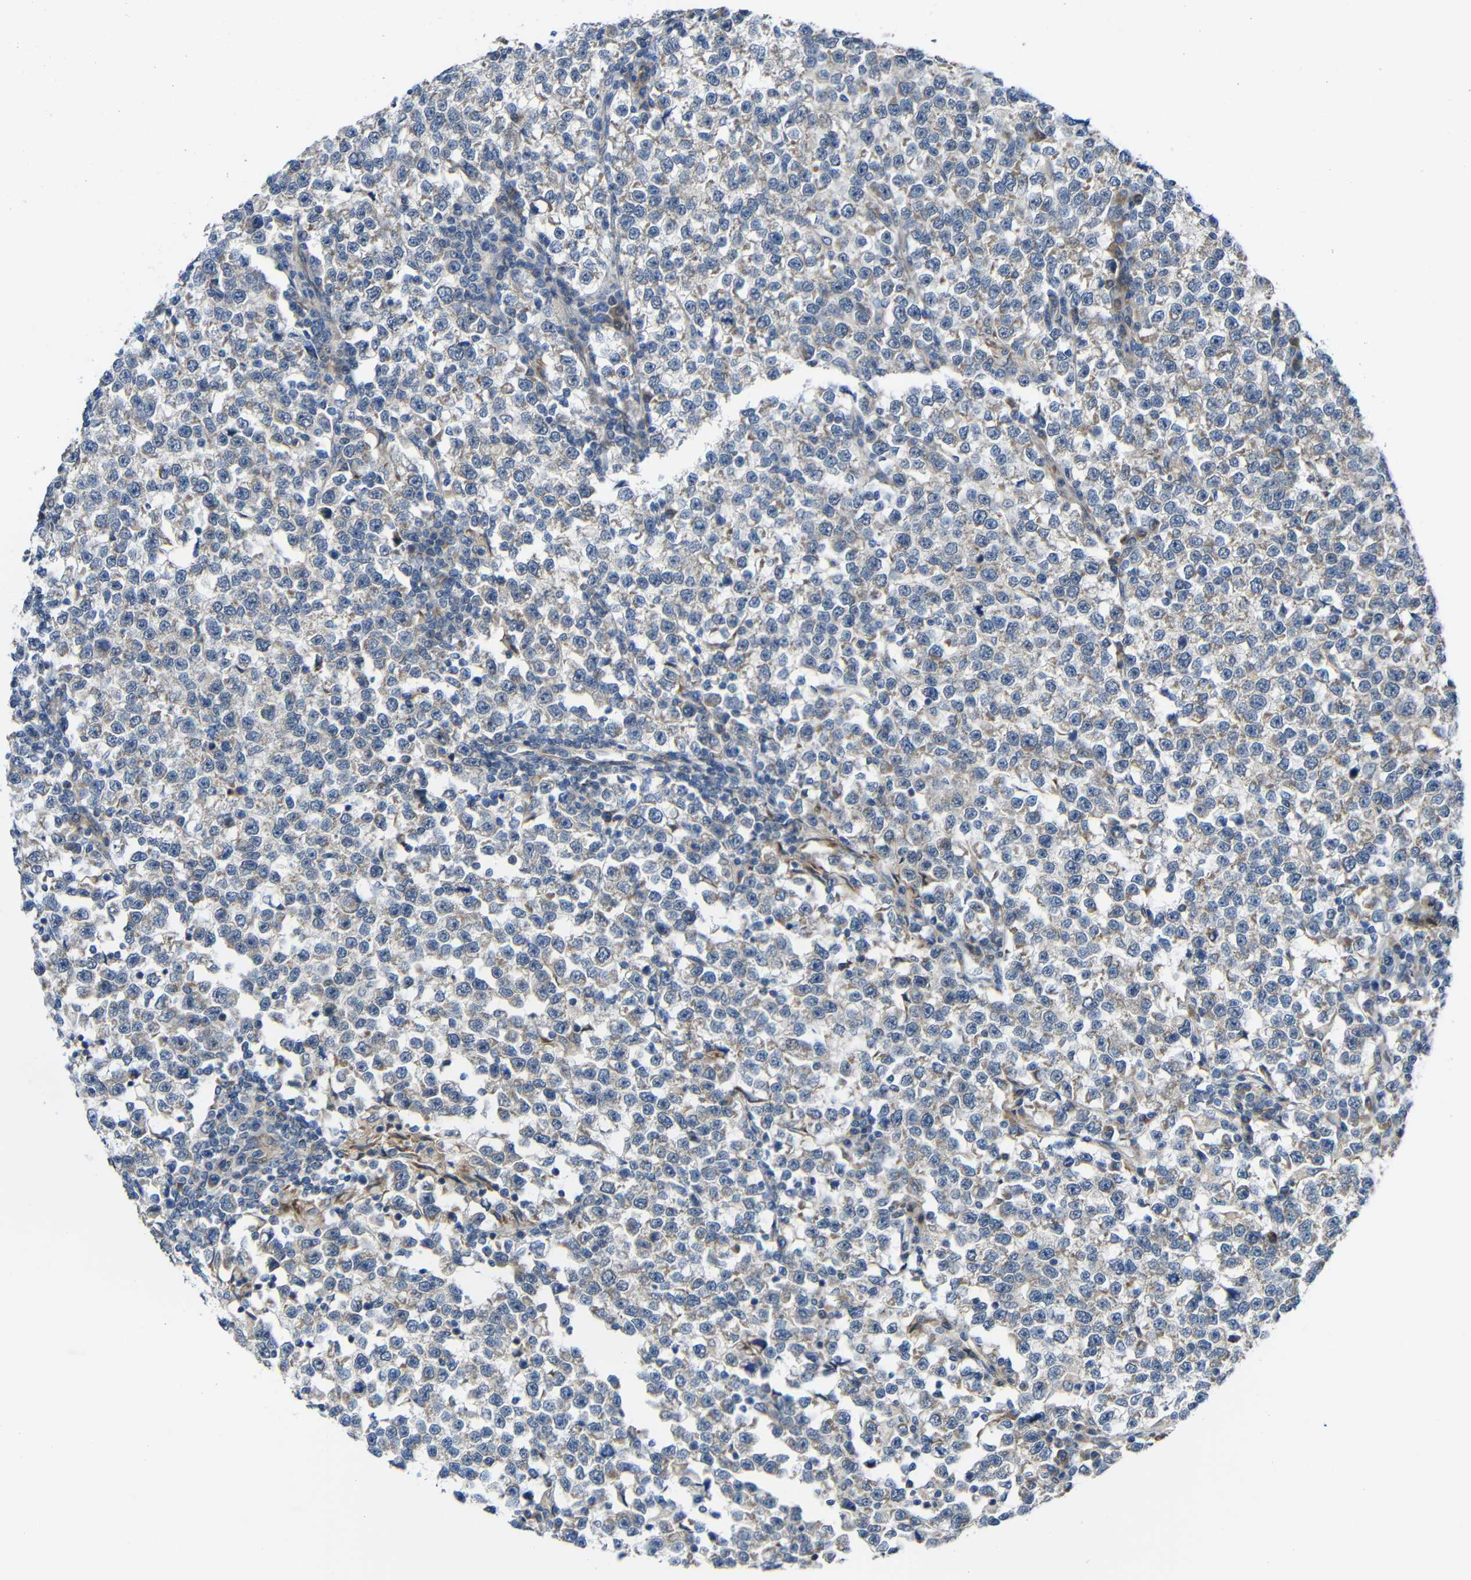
{"staining": {"intensity": "negative", "quantity": "none", "location": "none"}, "tissue": "testis cancer", "cell_type": "Tumor cells", "image_type": "cancer", "snomed": [{"axis": "morphology", "description": "Normal tissue, NOS"}, {"axis": "morphology", "description": "Seminoma, NOS"}, {"axis": "topography", "description": "Testis"}], "caption": "Photomicrograph shows no protein staining in tumor cells of testis seminoma tissue.", "gene": "TMEM25", "patient": {"sex": "male", "age": 43}}